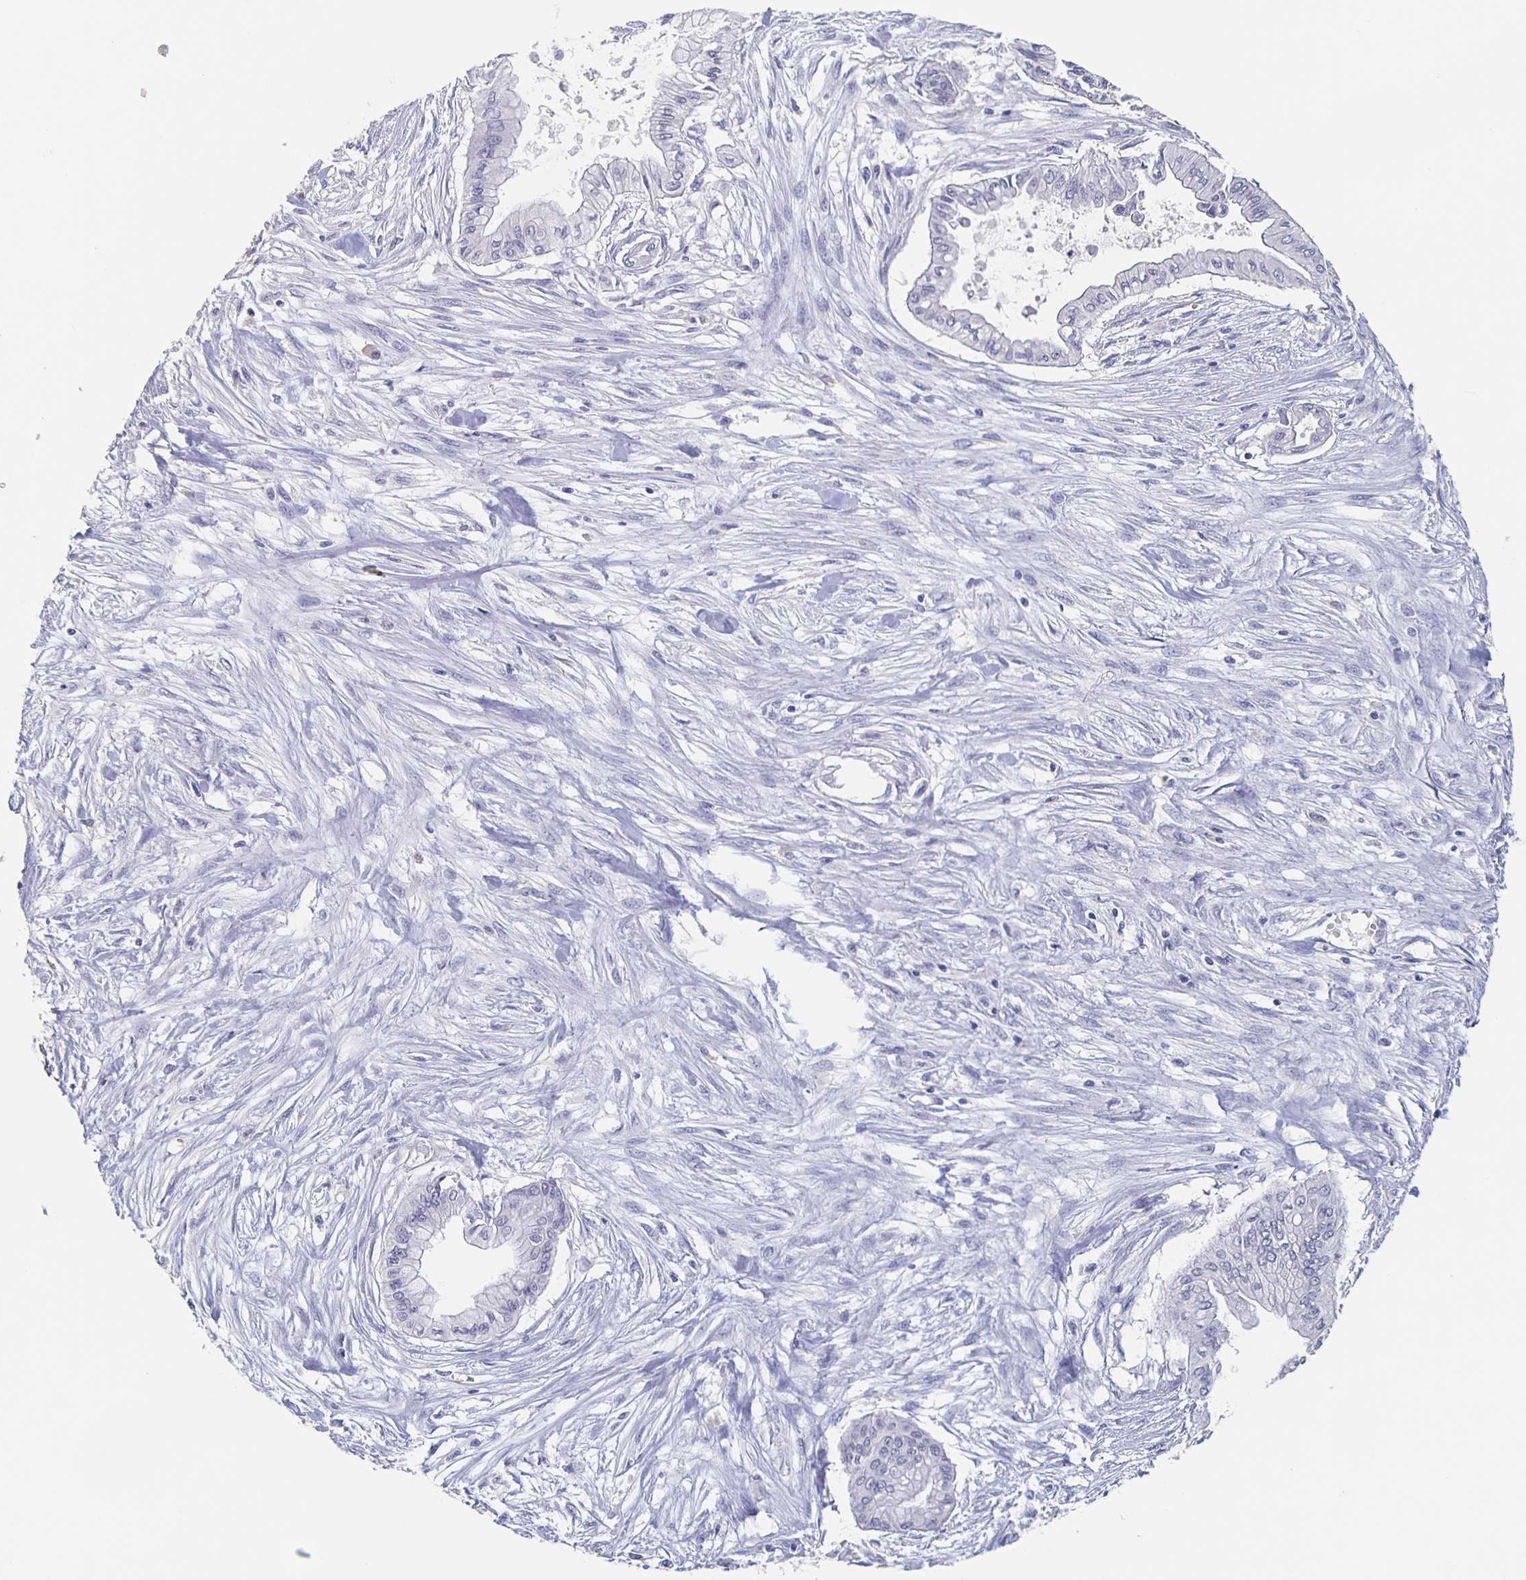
{"staining": {"intensity": "negative", "quantity": "none", "location": "none"}, "tissue": "pancreatic cancer", "cell_type": "Tumor cells", "image_type": "cancer", "snomed": [{"axis": "morphology", "description": "Adenocarcinoma, NOS"}, {"axis": "topography", "description": "Pancreas"}], "caption": "A histopathology image of human pancreatic adenocarcinoma is negative for staining in tumor cells.", "gene": "CACNA2D2", "patient": {"sex": "female", "age": 68}}